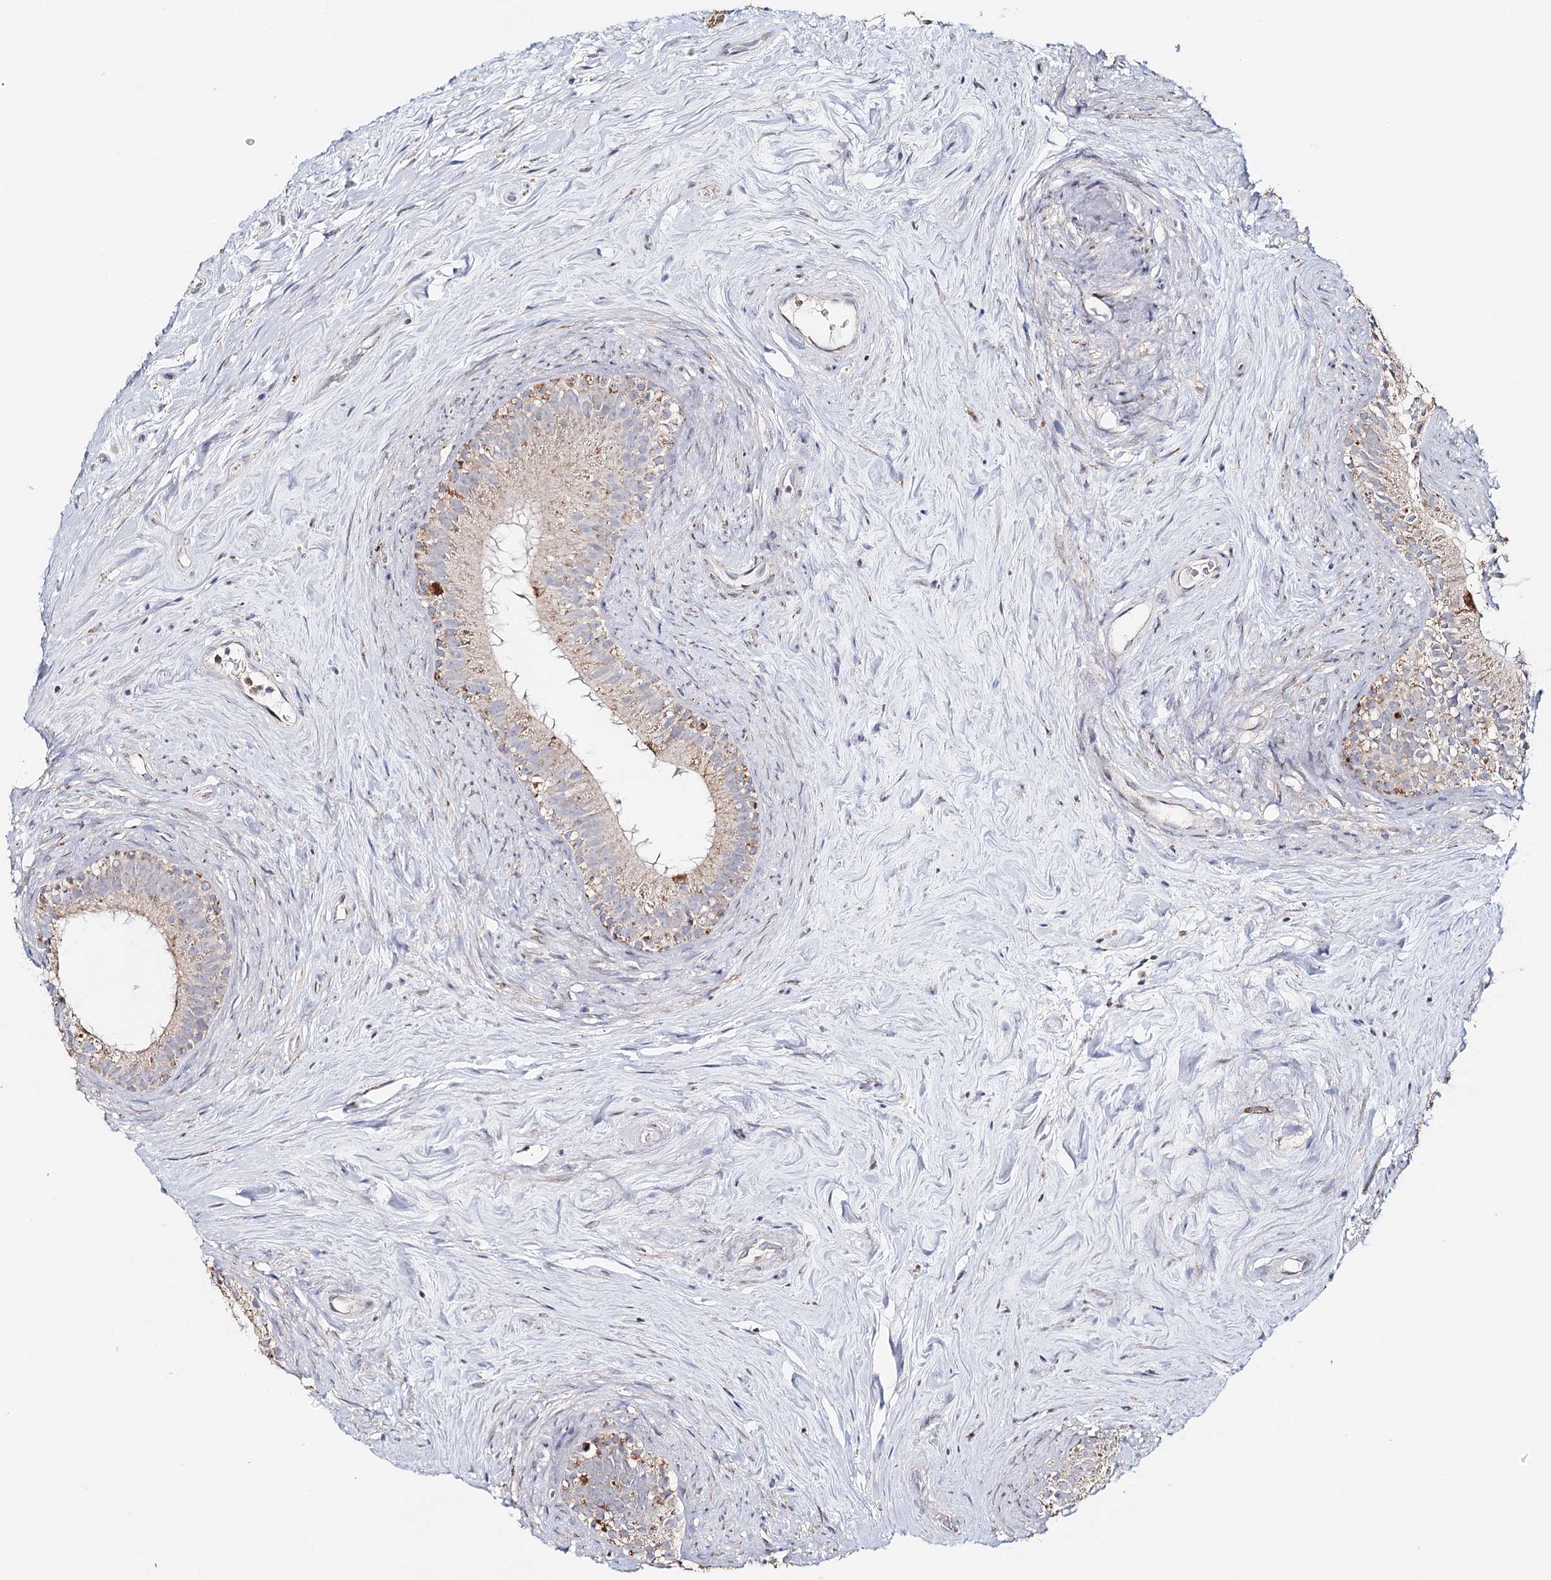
{"staining": {"intensity": "weak", "quantity": "<25%", "location": "cytoplasmic/membranous"}, "tissue": "epididymis", "cell_type": "Glandular cells", "image_type": "normal", "snomed": [{"axis": "morphology", "description": "Normal tissue, NOS"}, {"axis": "topography", "description": "Epididymis"}], "caption": "Human epididymis stained for a protein using IHC reveals no staining in glandular cells.", "gene": "MMP25", "patient": {"sex": "male", "age": 84}}